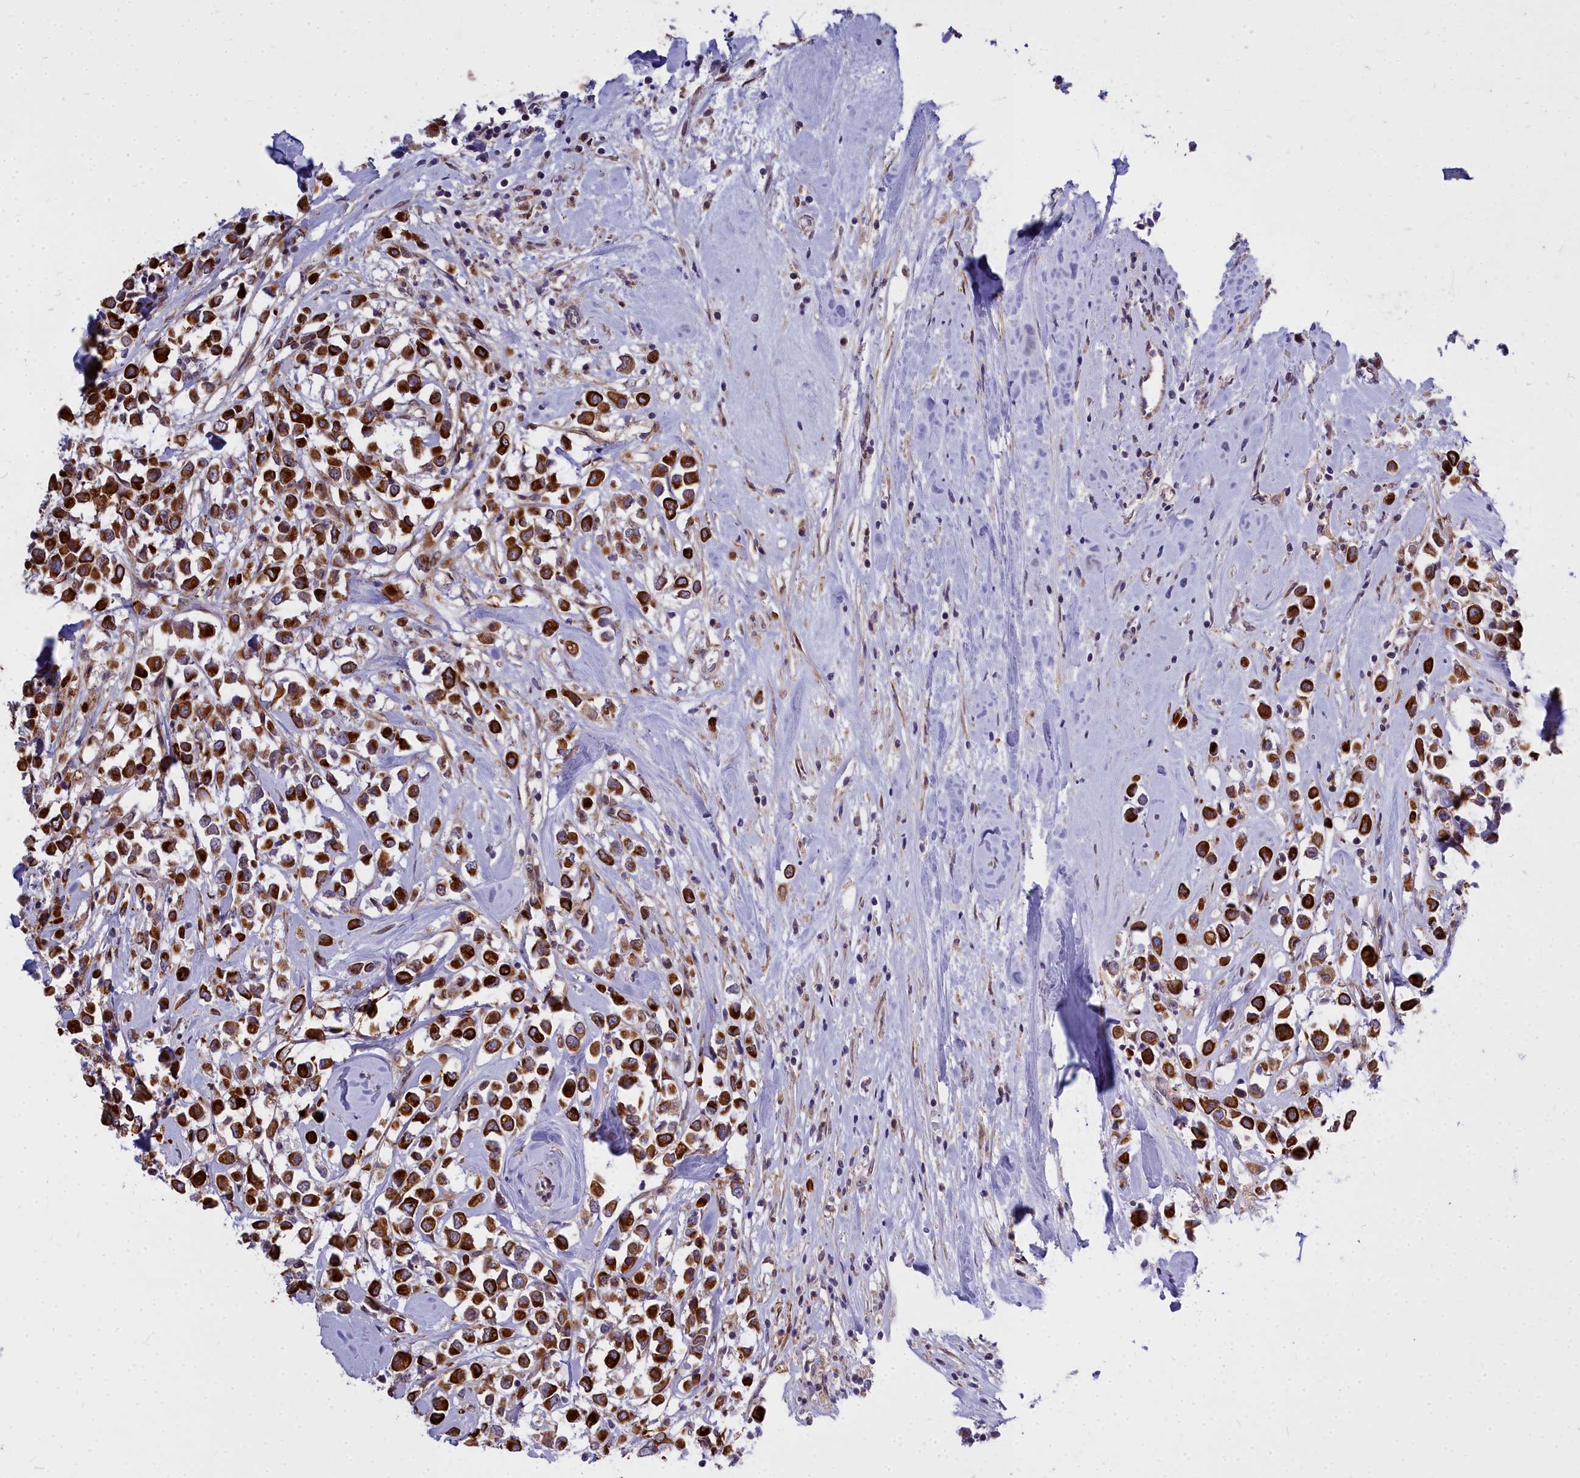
{"staining": {"intensity": "strong", "quantity": "25%-75%", "location": "cytoplasmic/membranous"}, "tissue": "breast cancer", "cell_type": "Tumor cells", "image_type": "cancer", "snomed": [{"axis": "morphology", "description": "Duct carcinoma"}, {"axis": "topography", "description": "Breast"}], "caption": "A histopathology image of breast invasive ductal carcinoma stained for a protein reveals strong cytoplasmic/membranous brown staining in tumor cells. The protein is shown in brown color, while the nuclei are stained blue.", "gene": "ABCB8", "patient": {"sex": "female", "age": 87}}